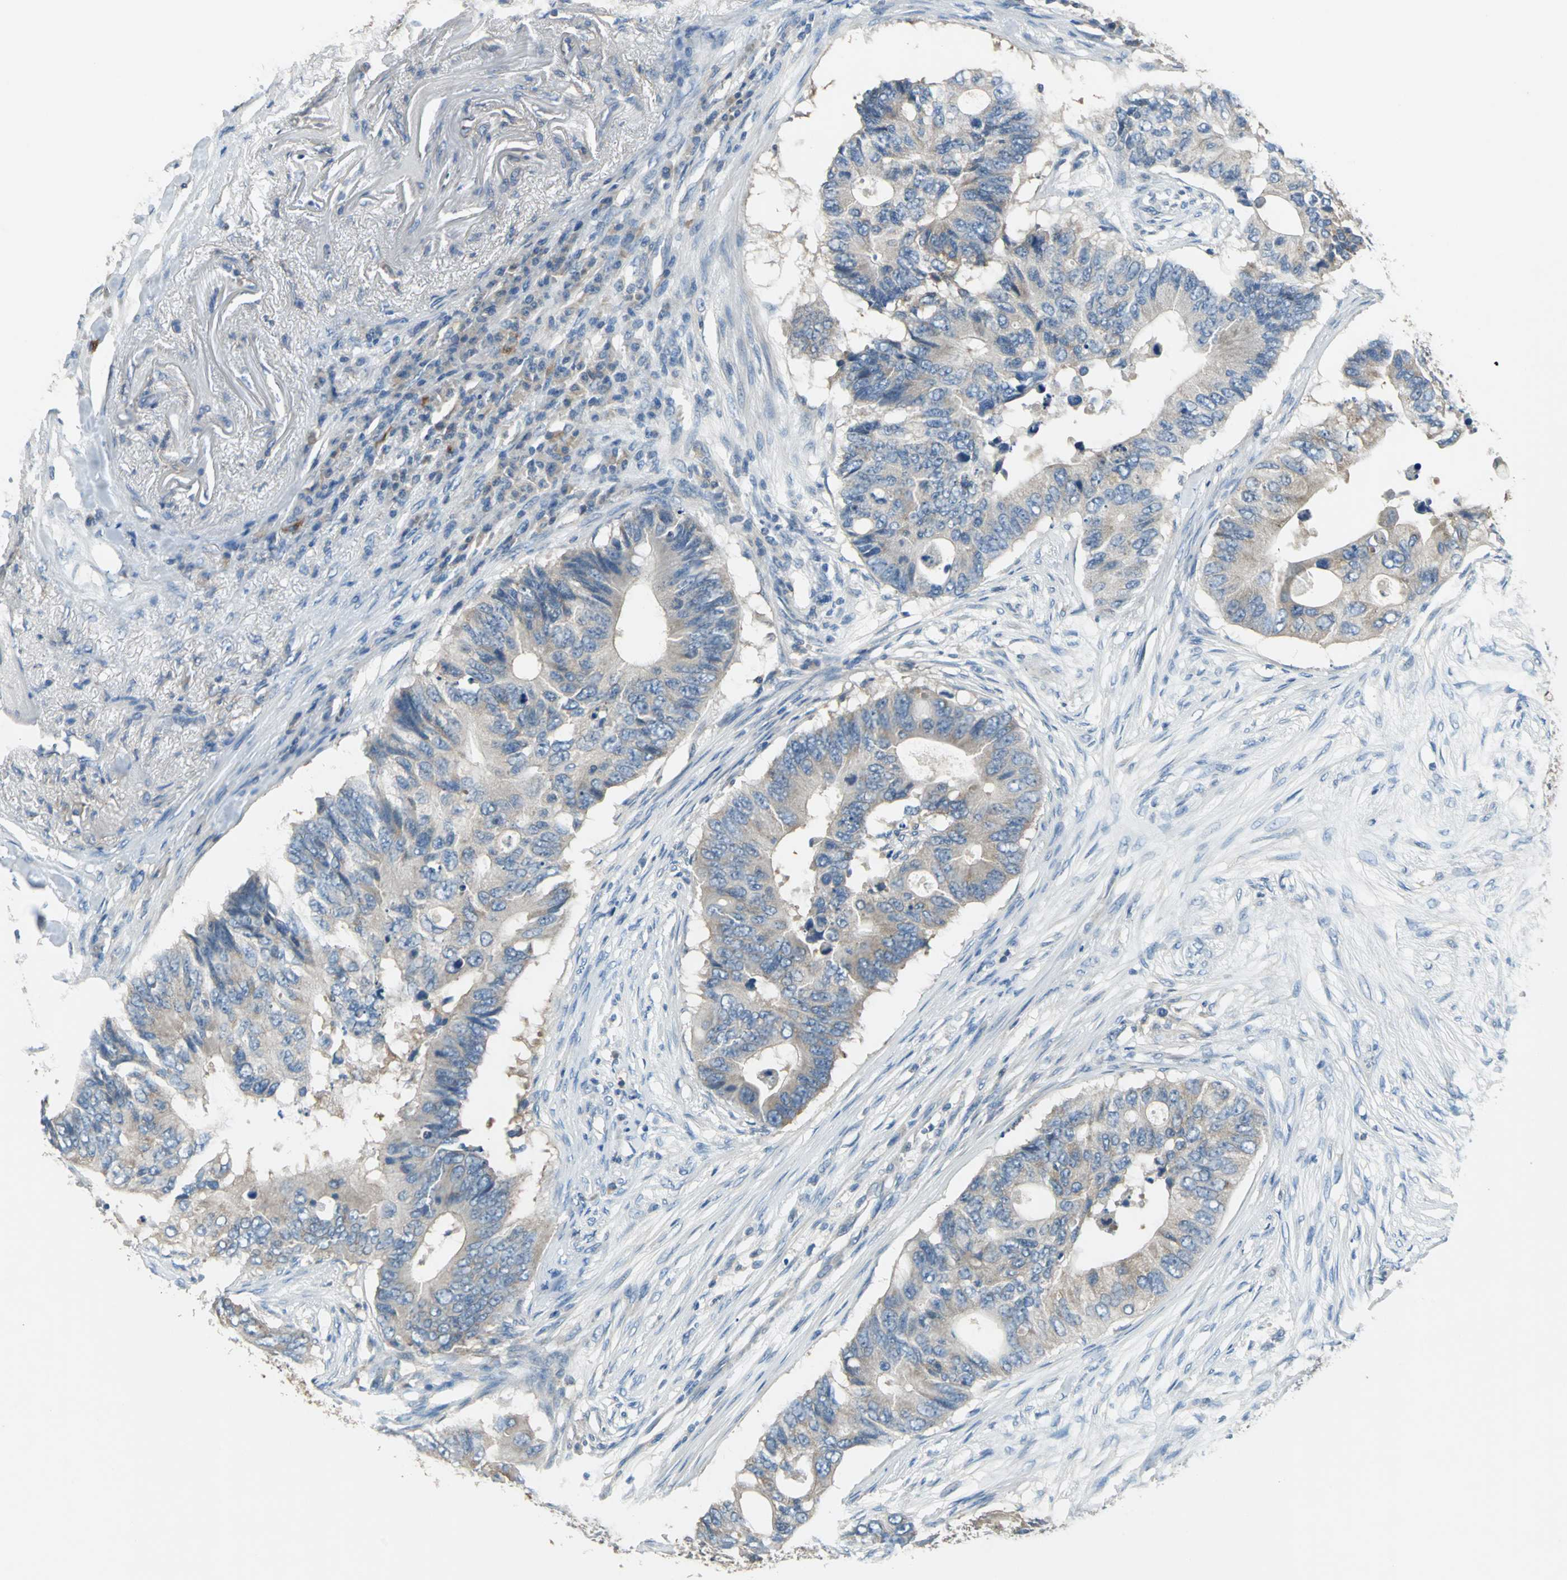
{"staining": {"intensity": "weak", "quantity": "25%-75%", "location": "cytoplasmic/membranous"}, "tissue": "colorectal cancer", "cell_type": "Tumor cells", "image_type": "cancer", "snomed": [{"axis": "morphology", "description": "Adenocarcinoma, NOS"}, {"axis": "topography", "description": "Colon"}], "caption": "Immunohistochemistry (IHC) of adenocarcinoma (colorectal) displays low levels of weak cytoplasmic/membranous expression in approximately 25%-75% of tumor cells.", "gene": "PRKCA", "patient": {"sex": "male", "age": 71}}